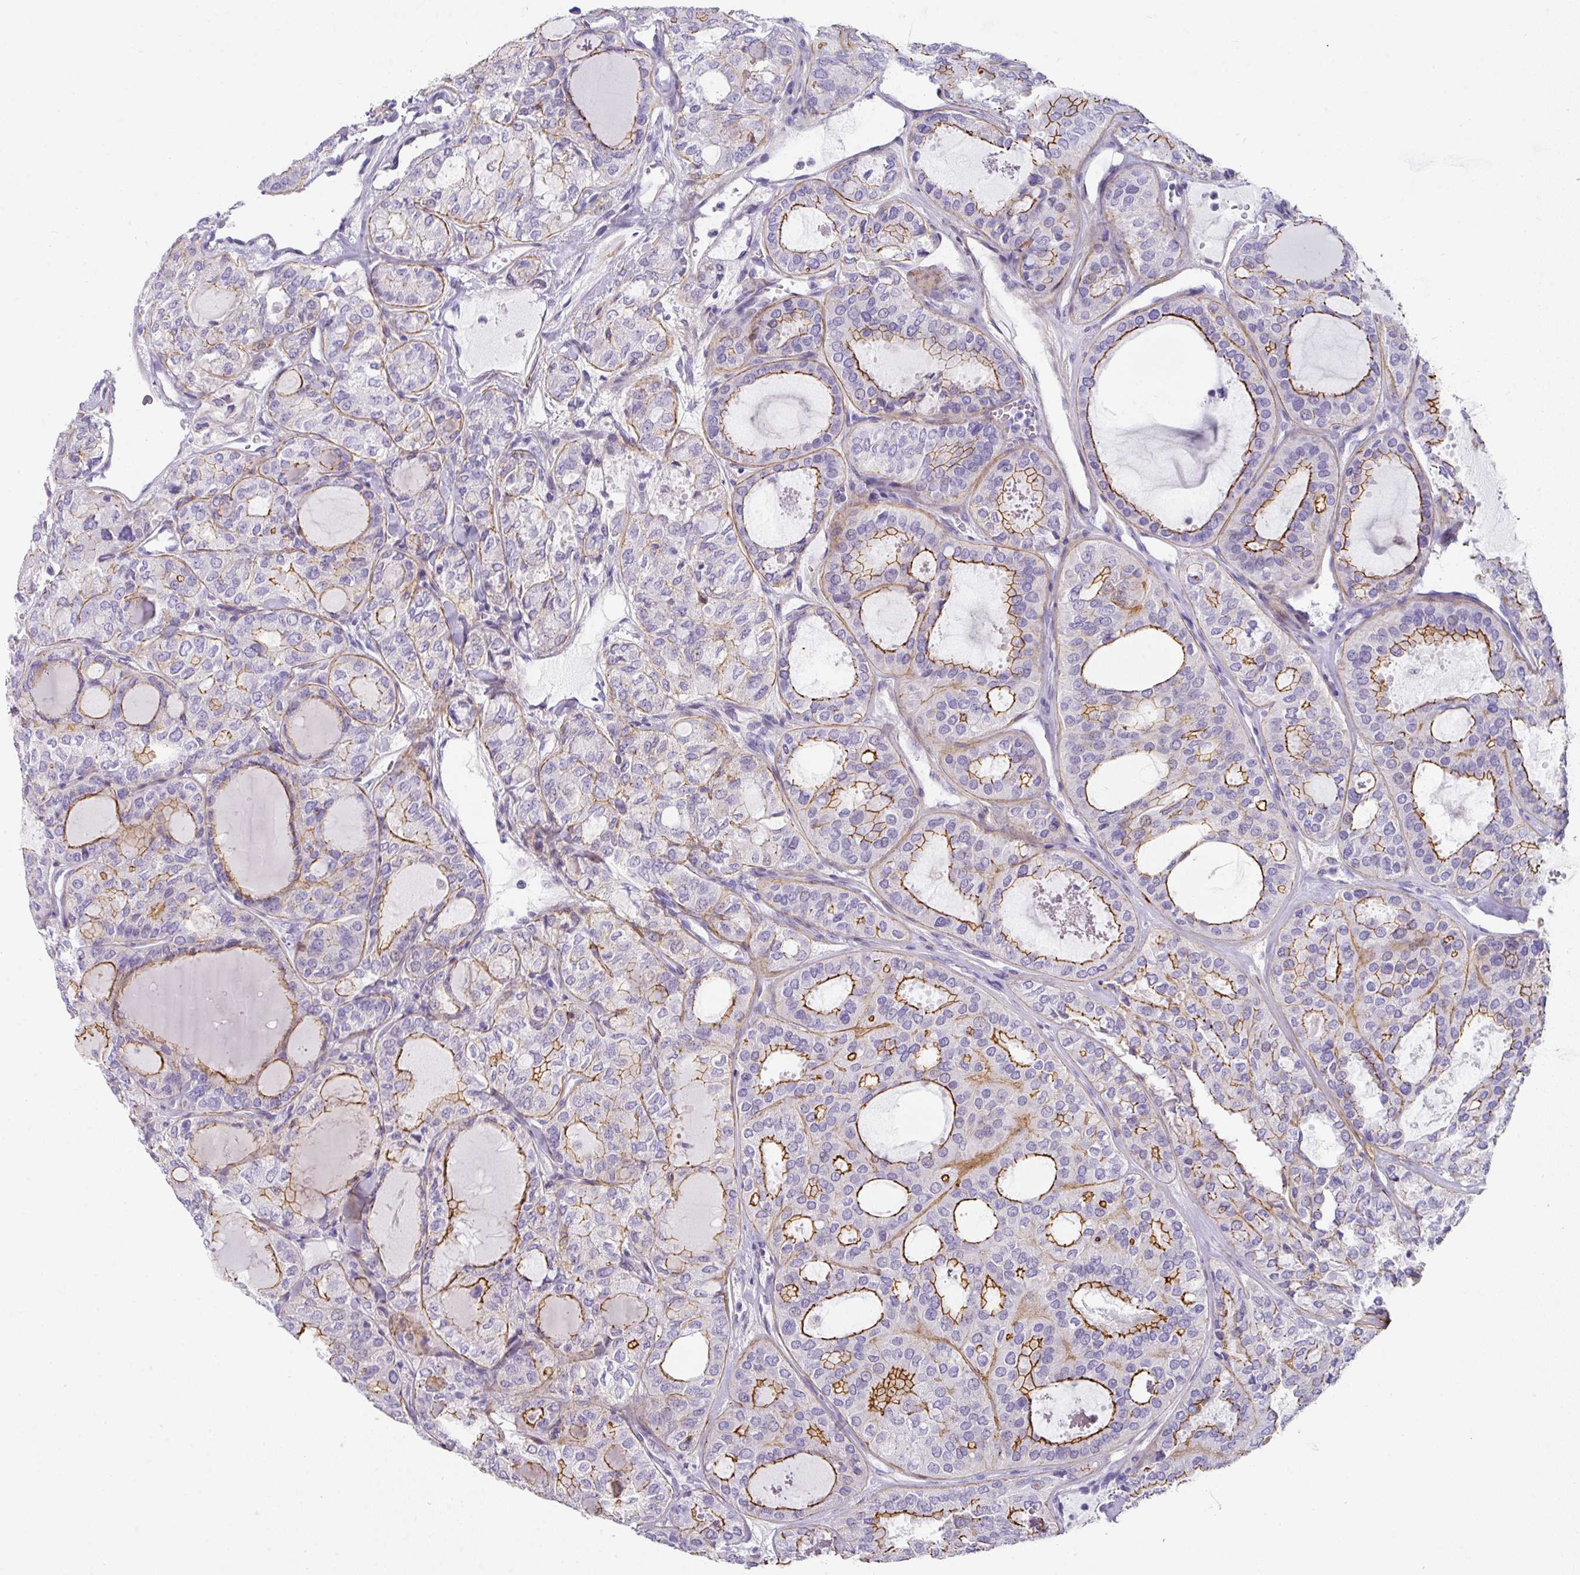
{"staining": {"intensity": "moderate", "quantity": "25%-75%", "location": "cytoplasmic/membranous"}, "tissue": "thyroid cancer", "cell_type": "Tumor cells", "image_type": "cancer", "snomed": [{"axis": "morphology", "description": "Follicular adenoma carcinoma, NOS"}, {"axis": "topography", "description": "Thyroid gland"}], "caption": "A photomicrograph showing moderate cytoplasmic/membranous positivity in about 25%-75% of tumor cells in thyroid cancer (follicular adenoma carcinoma), as visualized by brown immunohistochemical staining.", "gene": "ANKRD29", "patient": {"sex": "male", "age": 75}}